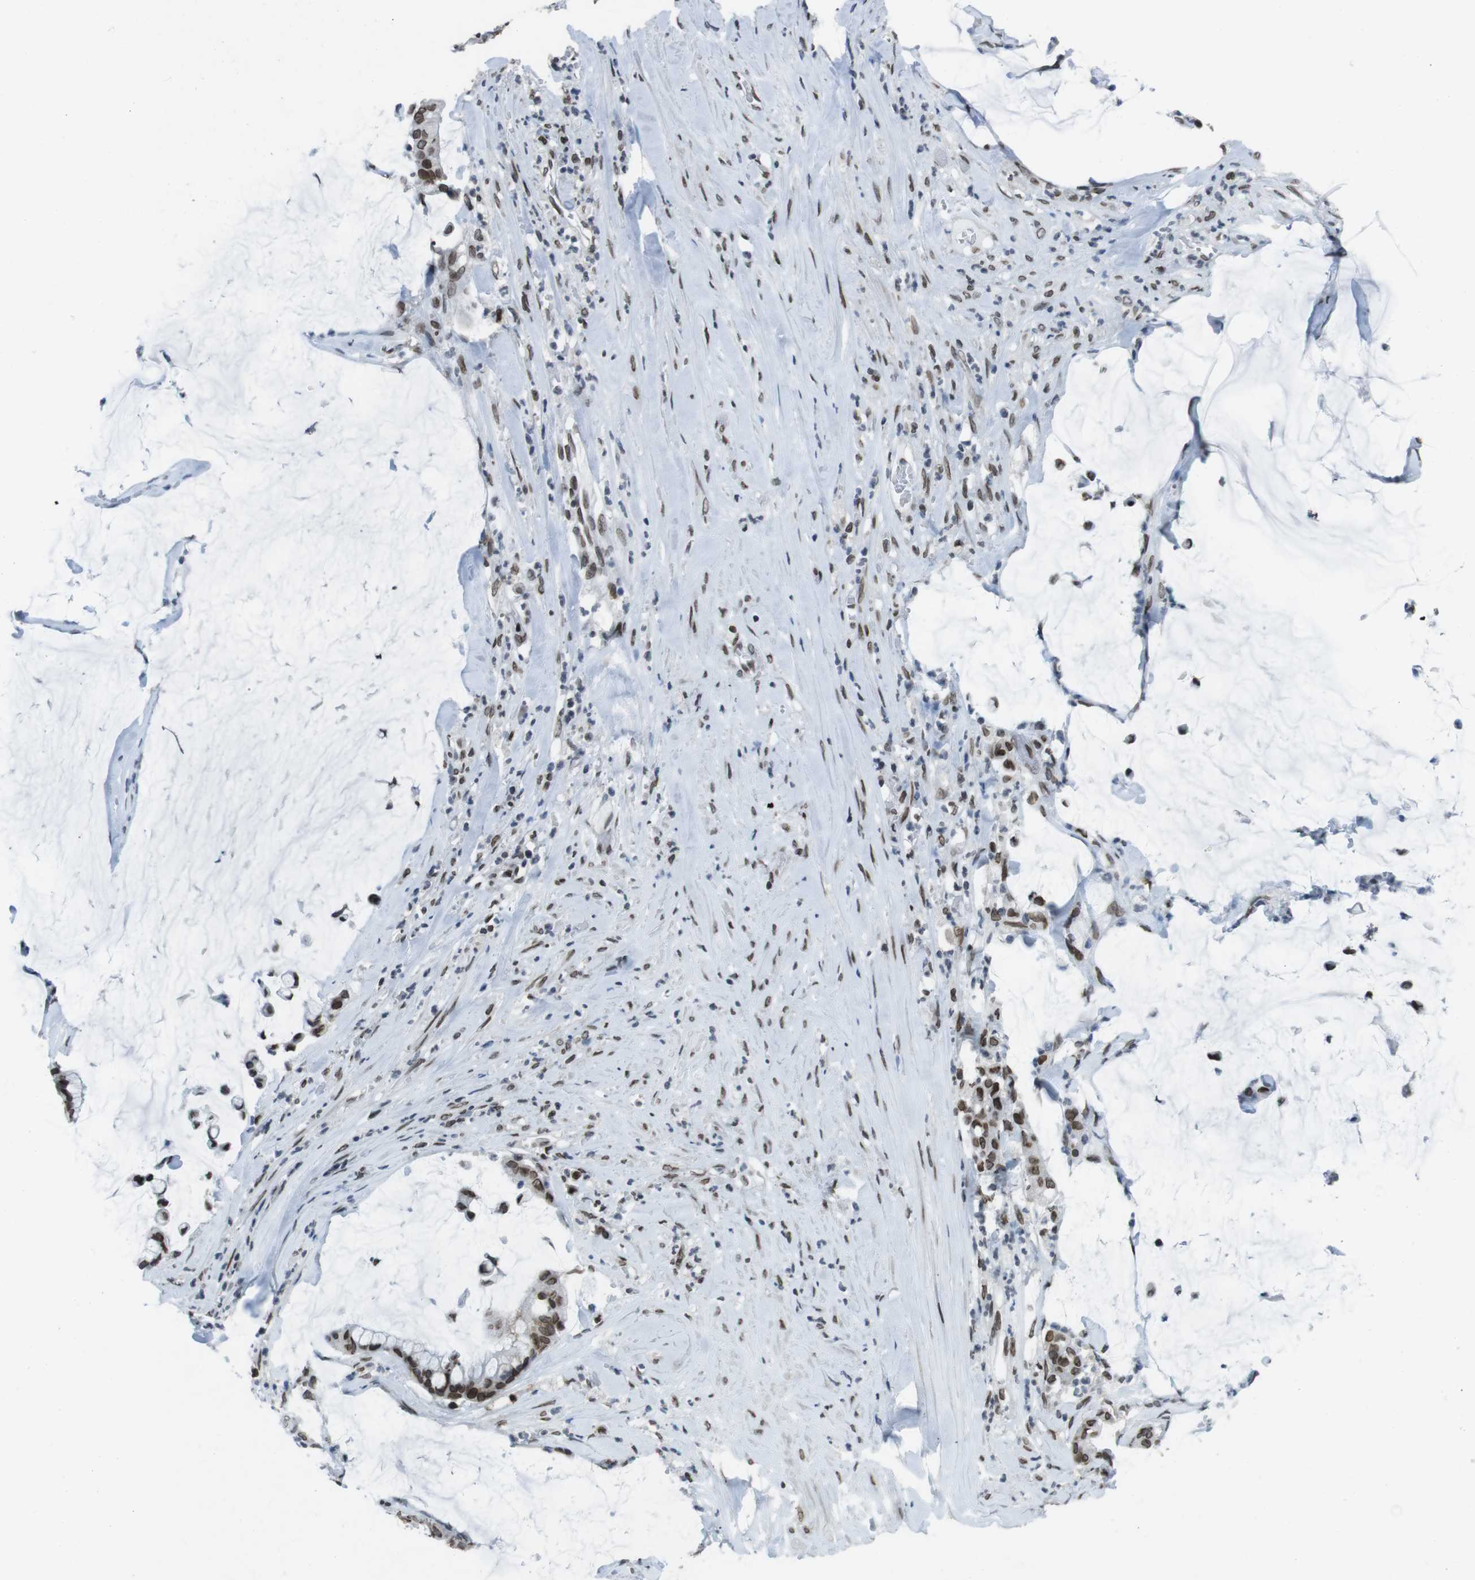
{"staining": {"intensity": "strong", "quantity": ">75%", "location": "cytoplasmic/membranous,nuclear"}, "tissue": "pancreatic cancer", "cell_type": "Tumor cells", "image_type": "cancer", "snomed": [{"axis": "morphology", "description": "Adenocarcinoma, NOS"}, {"axis": "topography", "description": "Pancreas"}], "caption": "Protein expression analysis of pancreatic cancer (adenocarcinoma) displays strong cytoplasmic/membranous and nuclear staining in approximately >75% of tumor cells.", "gene": "MAD1L1", "patient": {"sex": "male", "age": 41}}